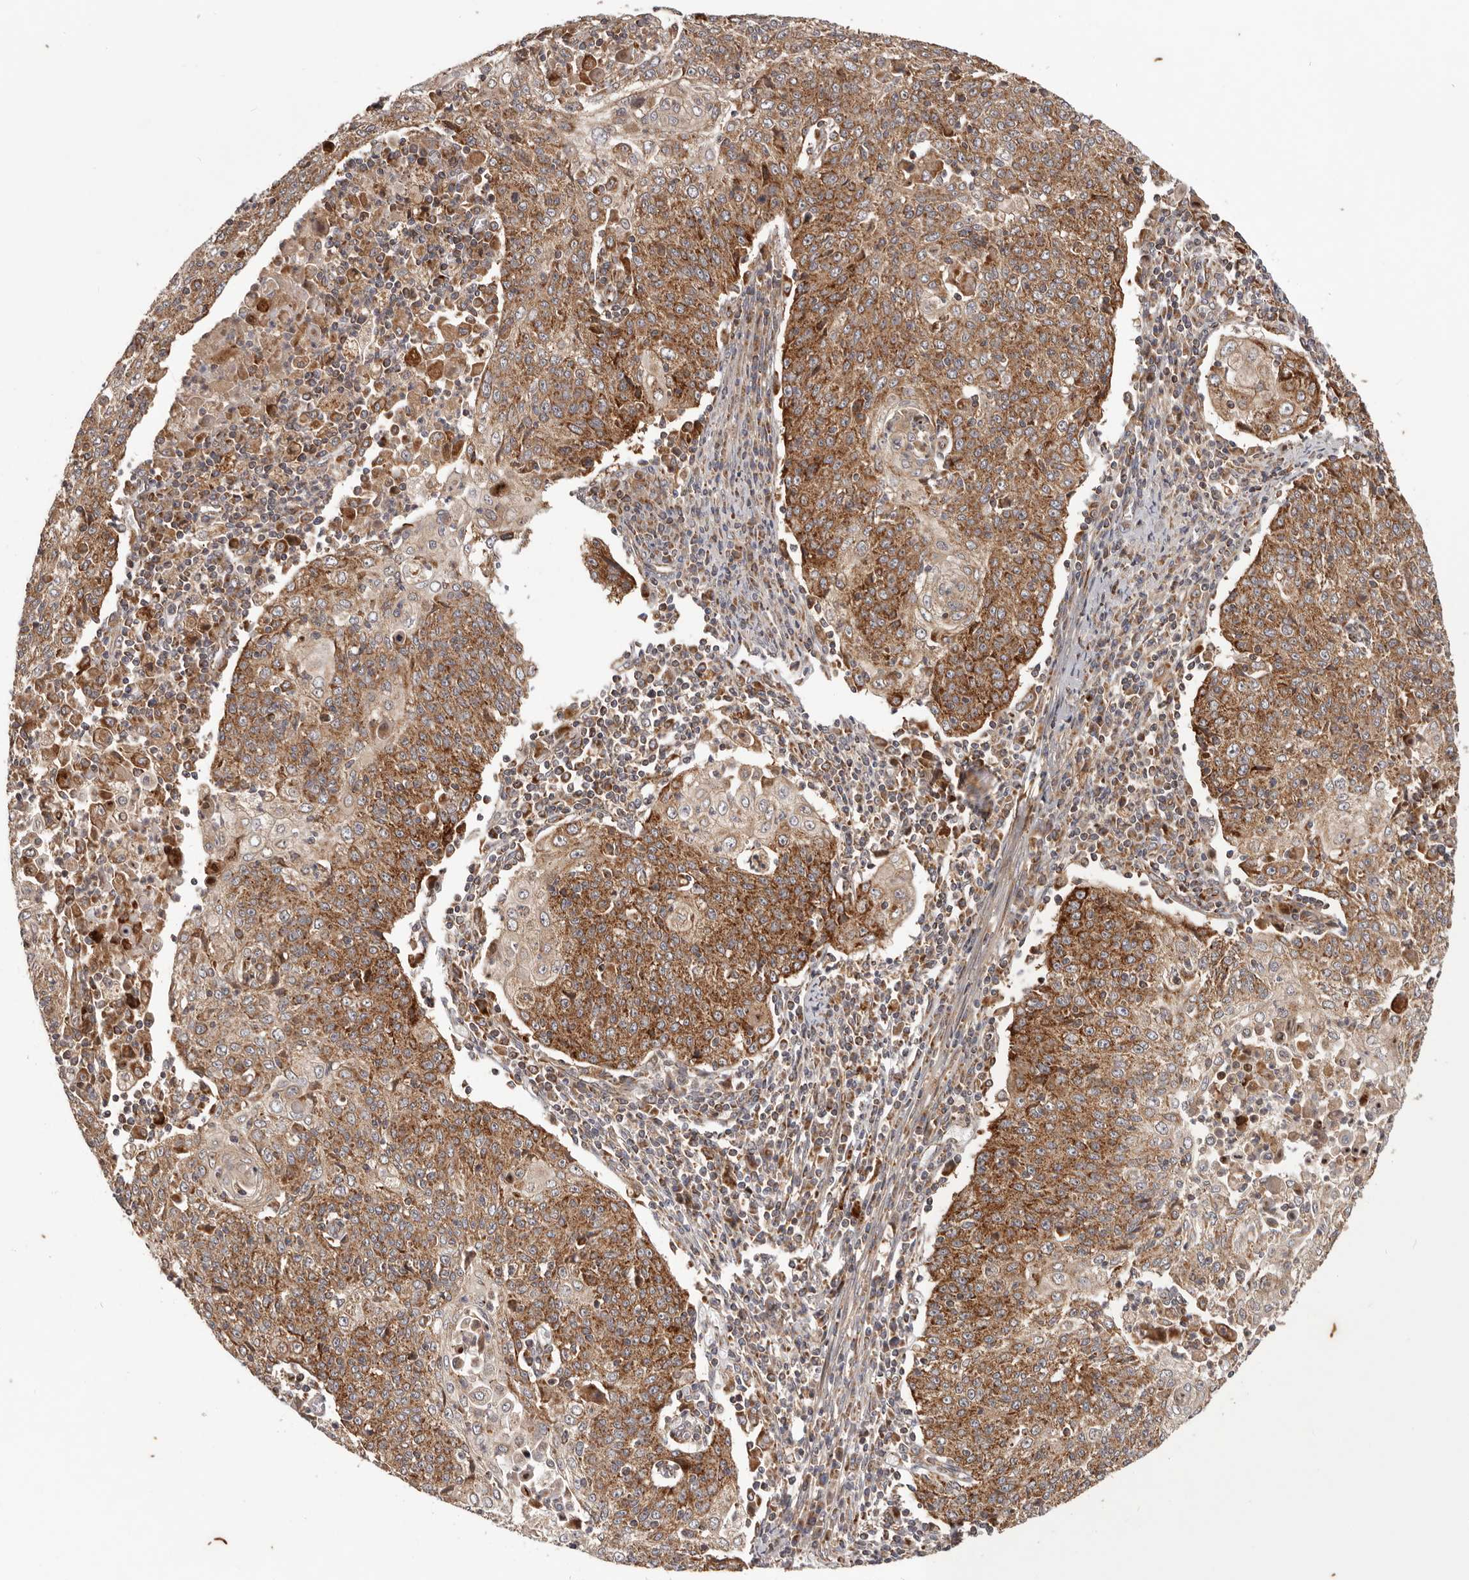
{"staining": {"intensity": "moderate", "quantity": ">75%", "location": "cytoplasmic/membranous"}, "tissue": "cervical cancer", "cell_type": "Tumor cells", "image_type": "cancer", "snomed": [{"axis": "morphology", "description": "Squamous cell carcinoma, NOS"}, {"axis": "topography", "description": "Cervix"}], "caption": "Cervical cancer (squamous cell carcinoma) tissue demonstrates moderate cytoplasmic/membranous staining in about >75% of tumor cells", "gene": "MRPS10", "patient": {"sex": "female", "age": 48}}